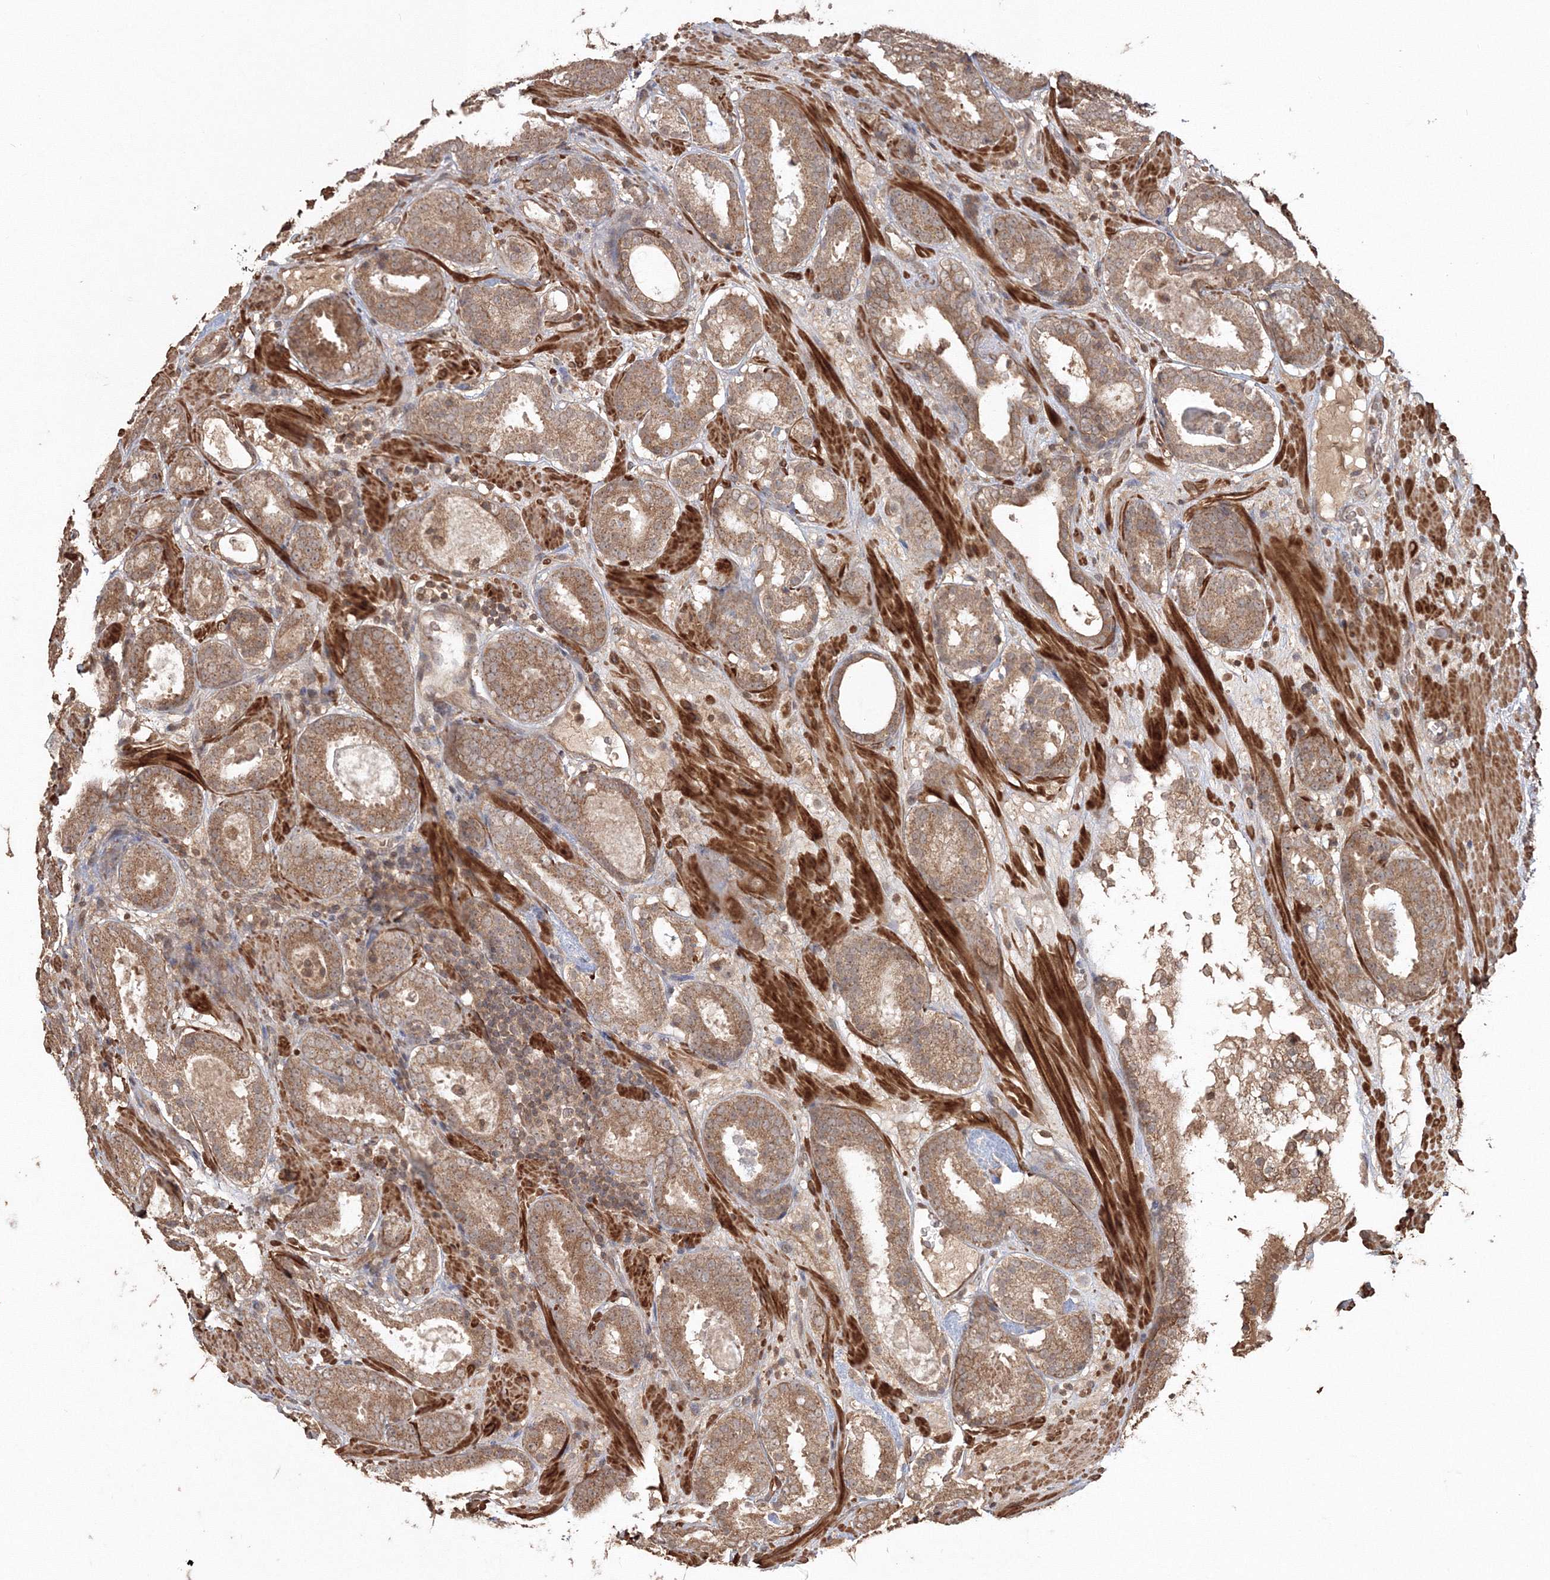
{"staining": {"intensity": "moderate", "quantity": ">75%", "location": "cytoplasmic/membranous"}, "tissue": "prostate cancer", "cell_type": "Tumor cells", "image_type": "cancer", "snomed": [{"axis": "morphology", "description": "Adenocarcinoma, Low grade"}, {"axis": "topography", "description": "Prostate"}], "caption": "High-power microscopy captured an immunohistochemistry micrograph of prostate cancer (adenocarcinoma (low-grade)), revealing moderate cytoplasmic/membranous positivity in approximately >75% of tumor cells.", "gene": "CCDC122", "patient": {"sex": "male", "age": 69}}